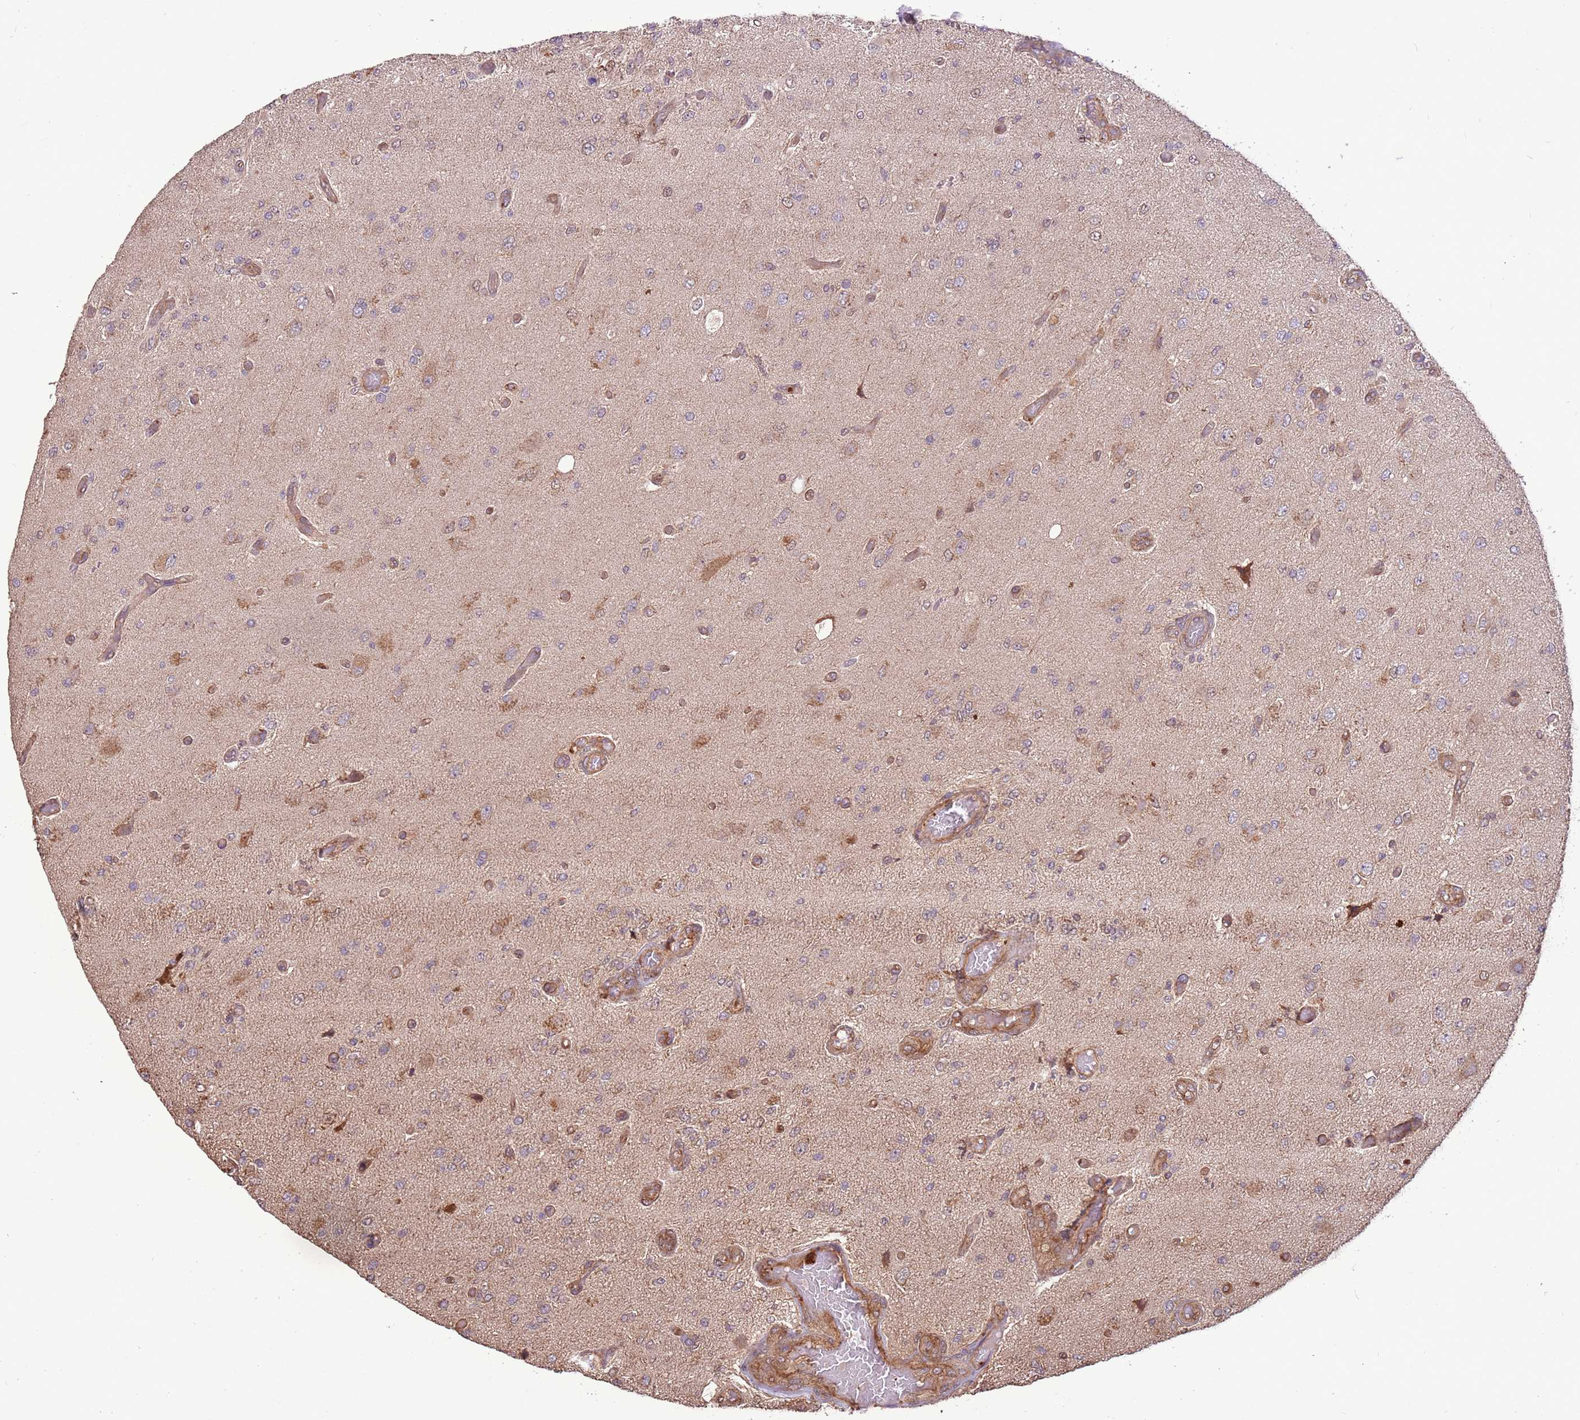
{"staining": {"intensity": "weak", "quantity": "<25%", "location": "nuclear"}, "tissue": "glioma", "cell_type": "Tumor cells", "image_type": "cancer", "snomed": [{"axis": "morphology", "description": "Normal tissue, NOS"}, {"axis": "morphology", "description": "Glioma, malignant, High grade"}, {"axis": "topography", "description": "Cerebral cortex"}], "caption": "There is no significant staining in tumor cells of high-grade glioma (malignant).", "gene": "CCDC112", "patient": {"sex": "male", "age": 77}}